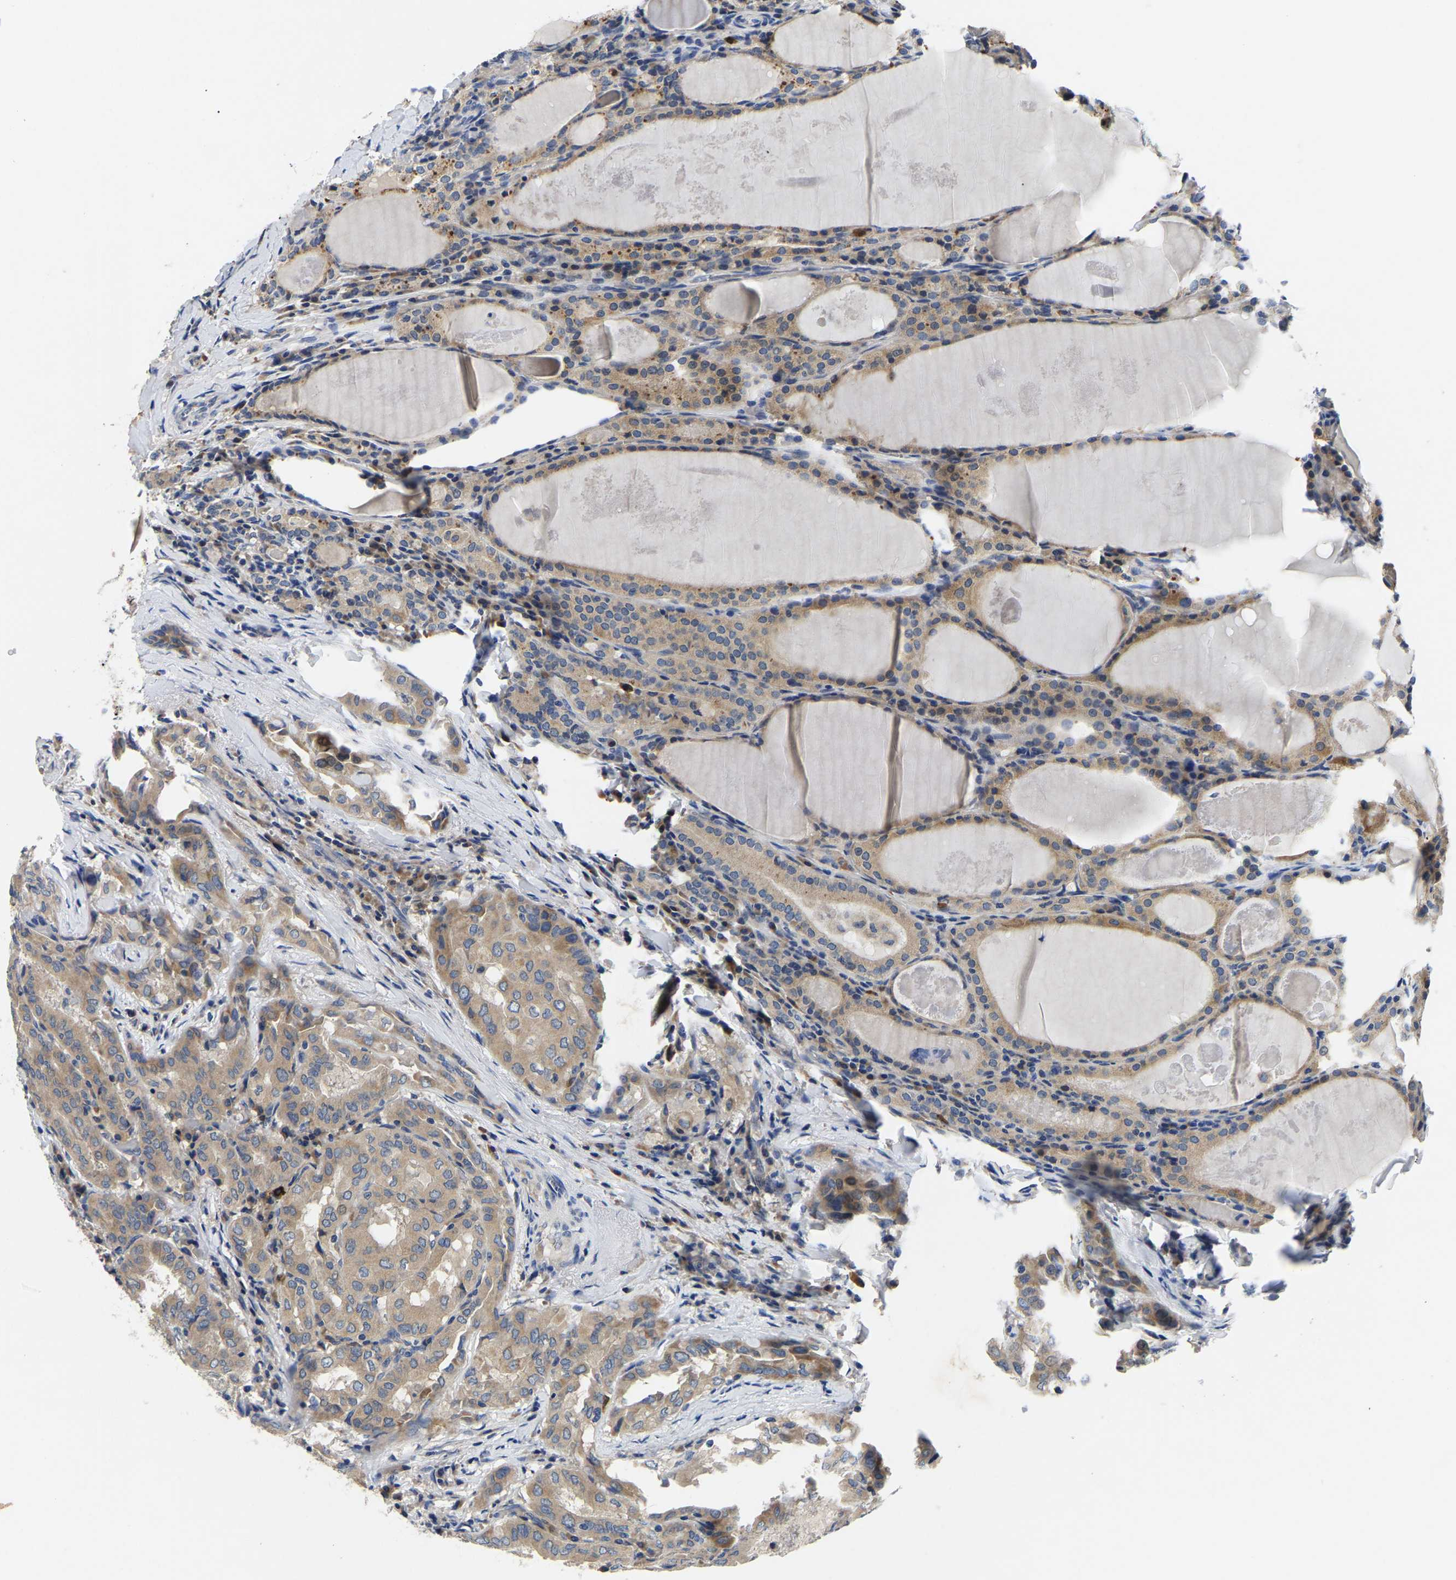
{"staining": {"intensity": "weak", "quantity": ">75%", "location": "cytoplasmic/membranous"}, "tissue": "thyroid cancer", "cell_type": "Tumor cells", "image_type": "cancer", "snomed": [{"axis": "morphology", "description": "Papillary adenocarcinoma, NOS"}, {"axis": "topography", "description": "Thyroid gland"}], "caption": "IHC histopathology image of neoplastic tissue: papillary adenocarcinoma (thyroid) stained using immunohistochemistry (IHC) reveals low levels of weak protein expression localized specifically in the cytoplasmic/membranous of tumor cells, appearing as a cytoplasmic/membranous brown color.", "gene": "TOR1B", "patient": {"sex": "female", "age": 42}}